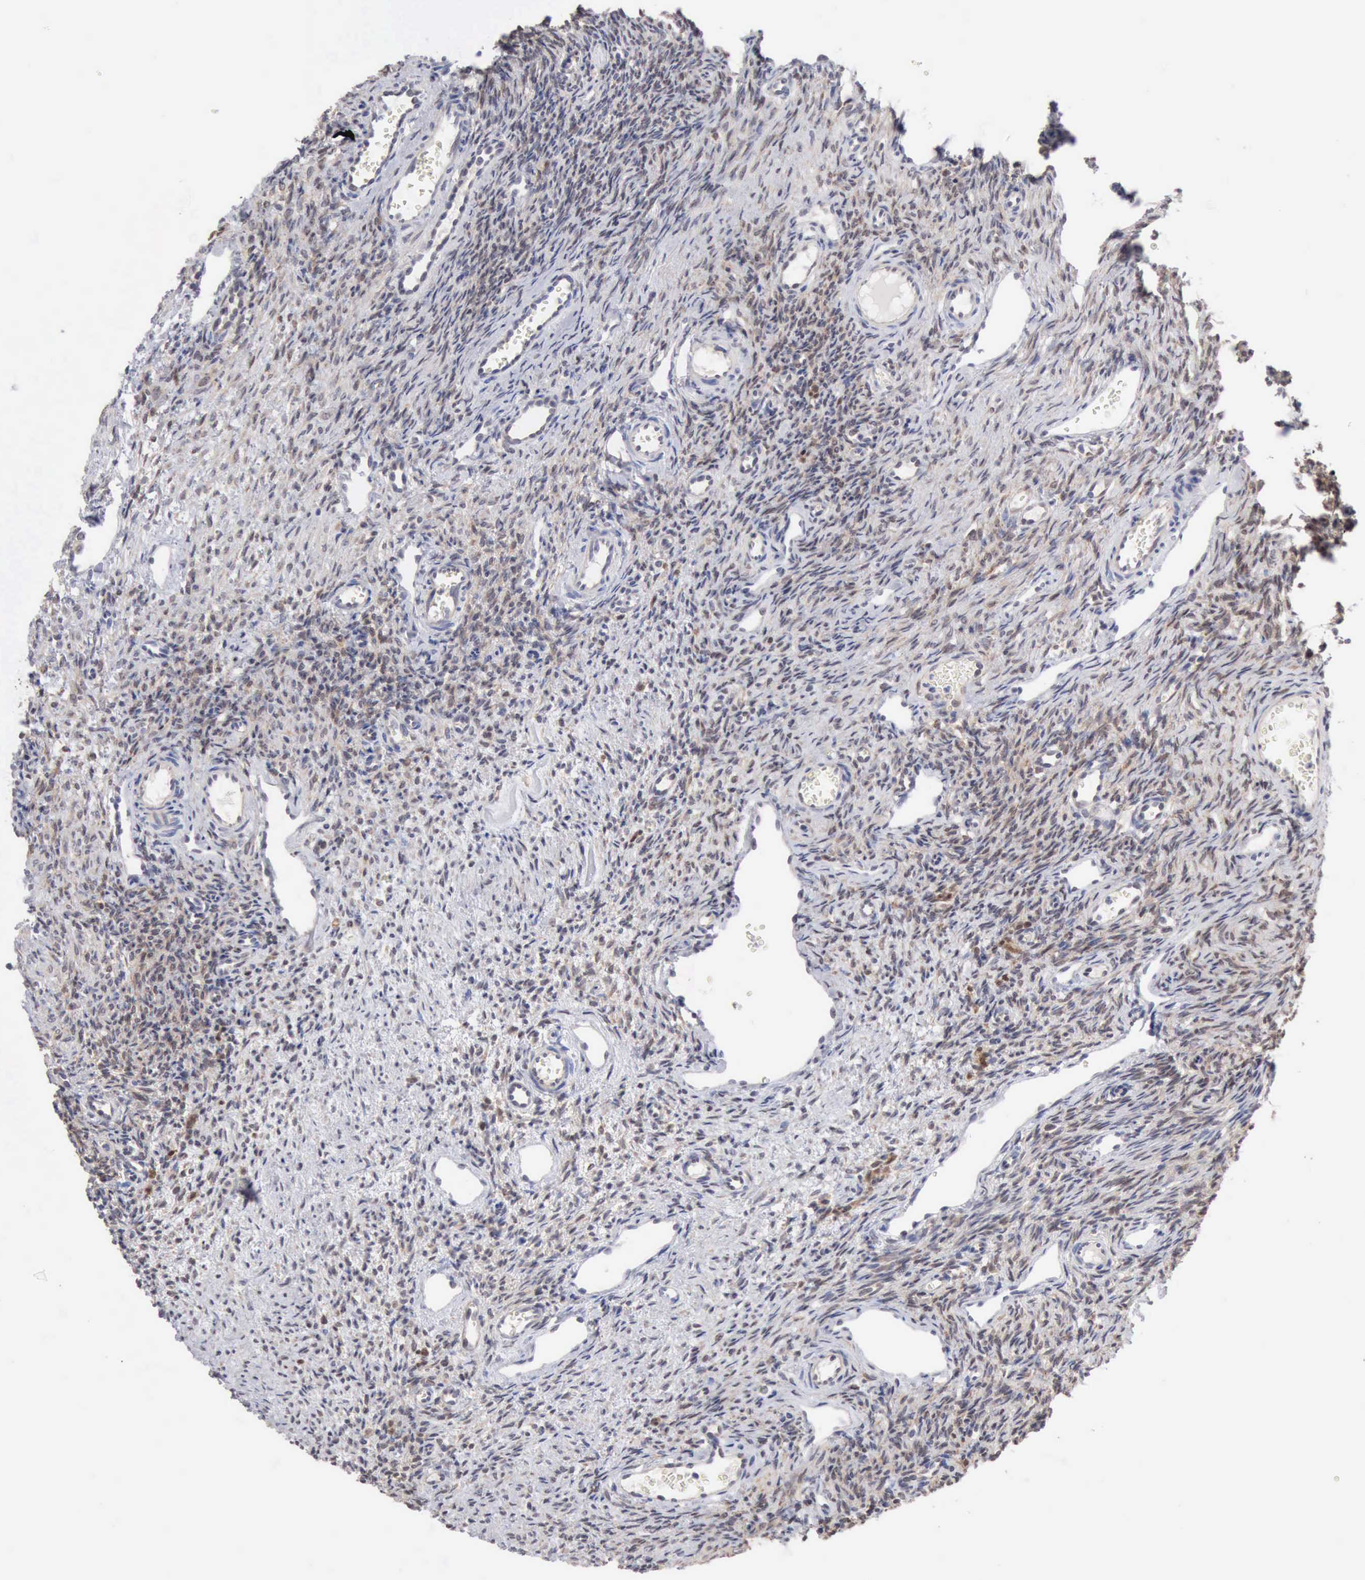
{"staining": {"intensity": "moderate", "quantity": ">75%", "location": "cytoplasmic/membranous,nuclear"}, "tissue": "ovary", "cell_type": "Ovarian stroma cells", "image_type": "normal", "snomed": [{"axis": "morphology", "description": "Normal tissue, NOS"}, {"axis": "topography", "description": "Ovary"}], "caption": "Immunohistochemical staining of benign human ovary demonstrates medium levels of moderate cytoplasmic/membranous,nuclear expression in about >75% of ovarian stroma cells.", "gene": "PTGR2", "patient": {"sex": "female", "age": 33}}